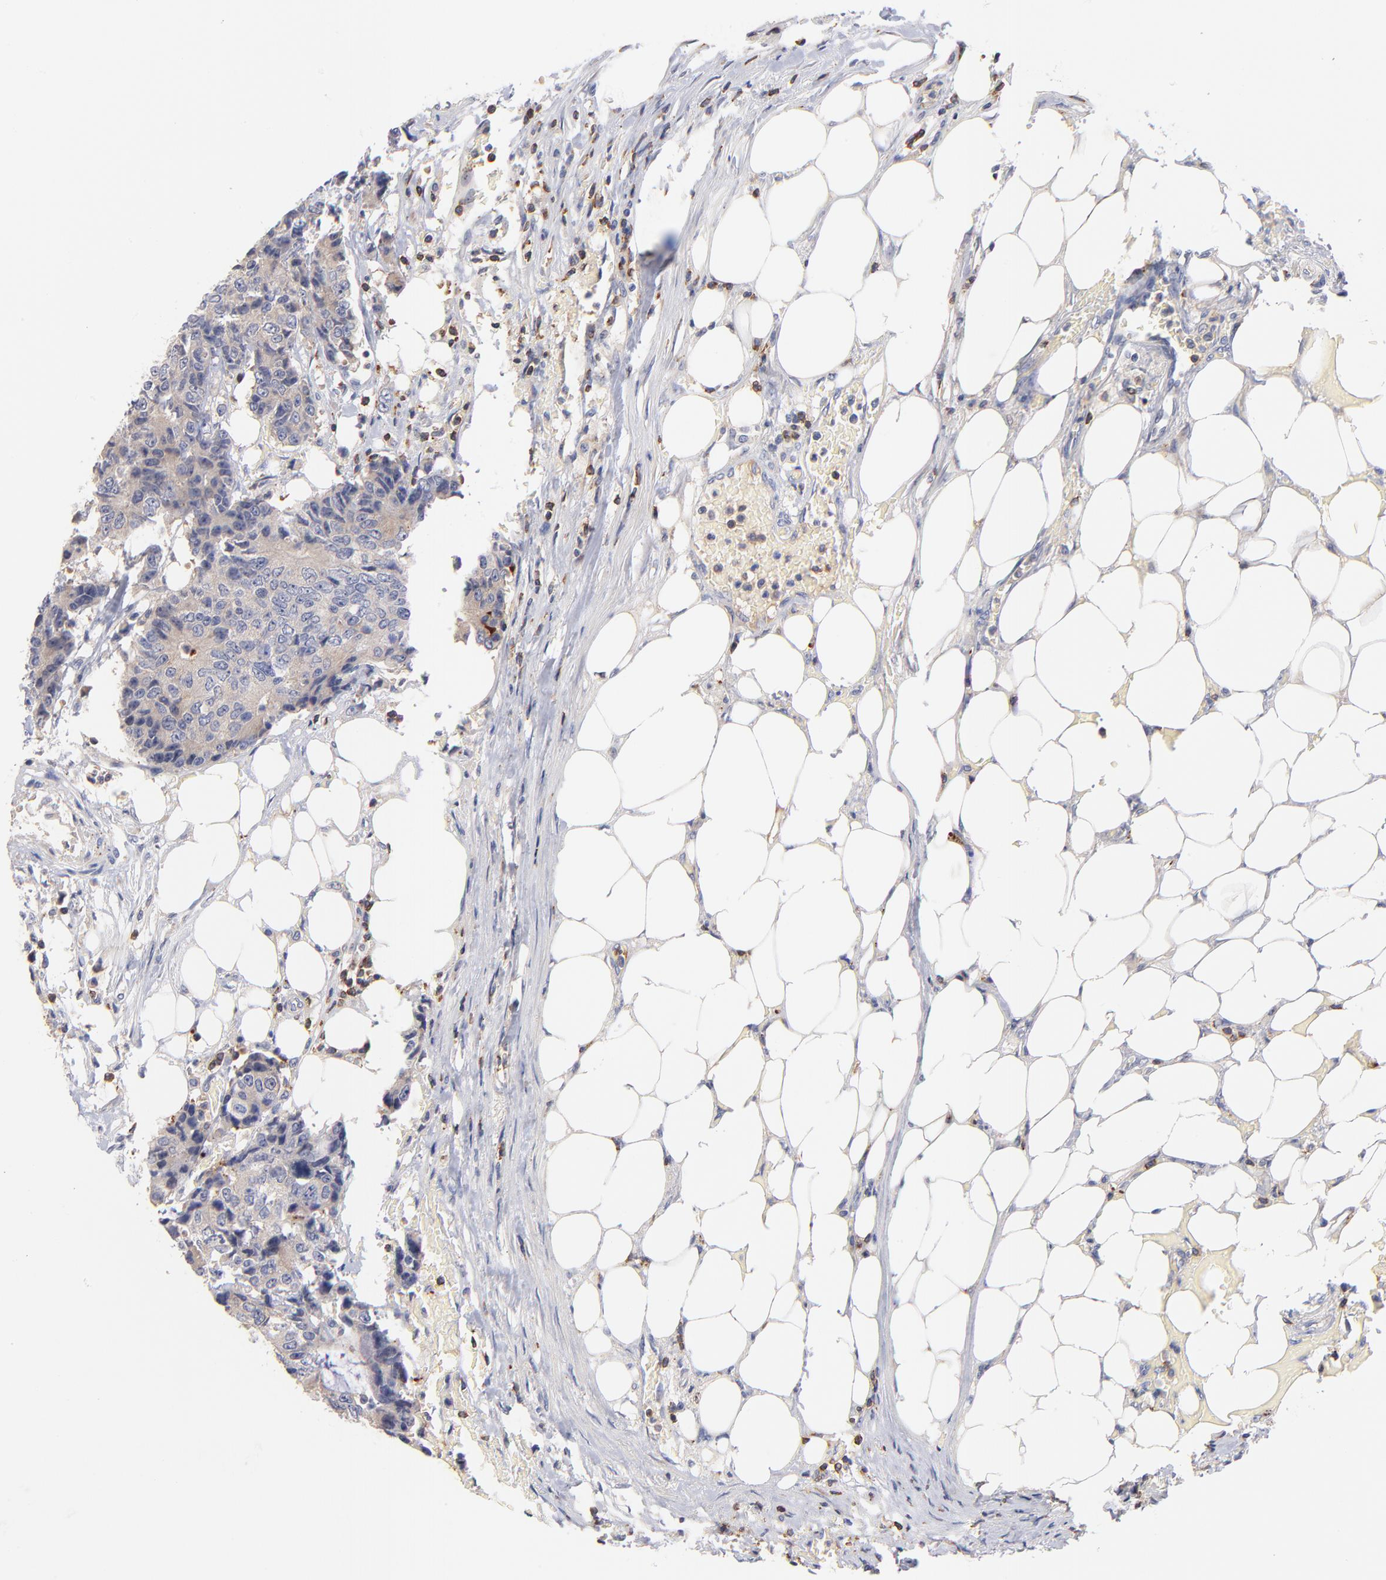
{"staining": {"intensity": "weak", "quantity": "25%-75%", "location": "cytoplasmic/membranous"}, "tissue": "colorectal cancer", "cell_type": "Tumor cells", "image_type": "cancer", "snomed": [{"axis": "morphology", "description": "Adenocarcinoma, NOS"}, {"axis": "topography", "description": "Colon"}], "caption": "Colorectal adenocarcinoma tissue exhibits weak cytoplasmic/membranous staining in approximately 25%-75% of tumor cells", "gene": "KREMEN2", "patient": {"sex": "female", "age": 86}}